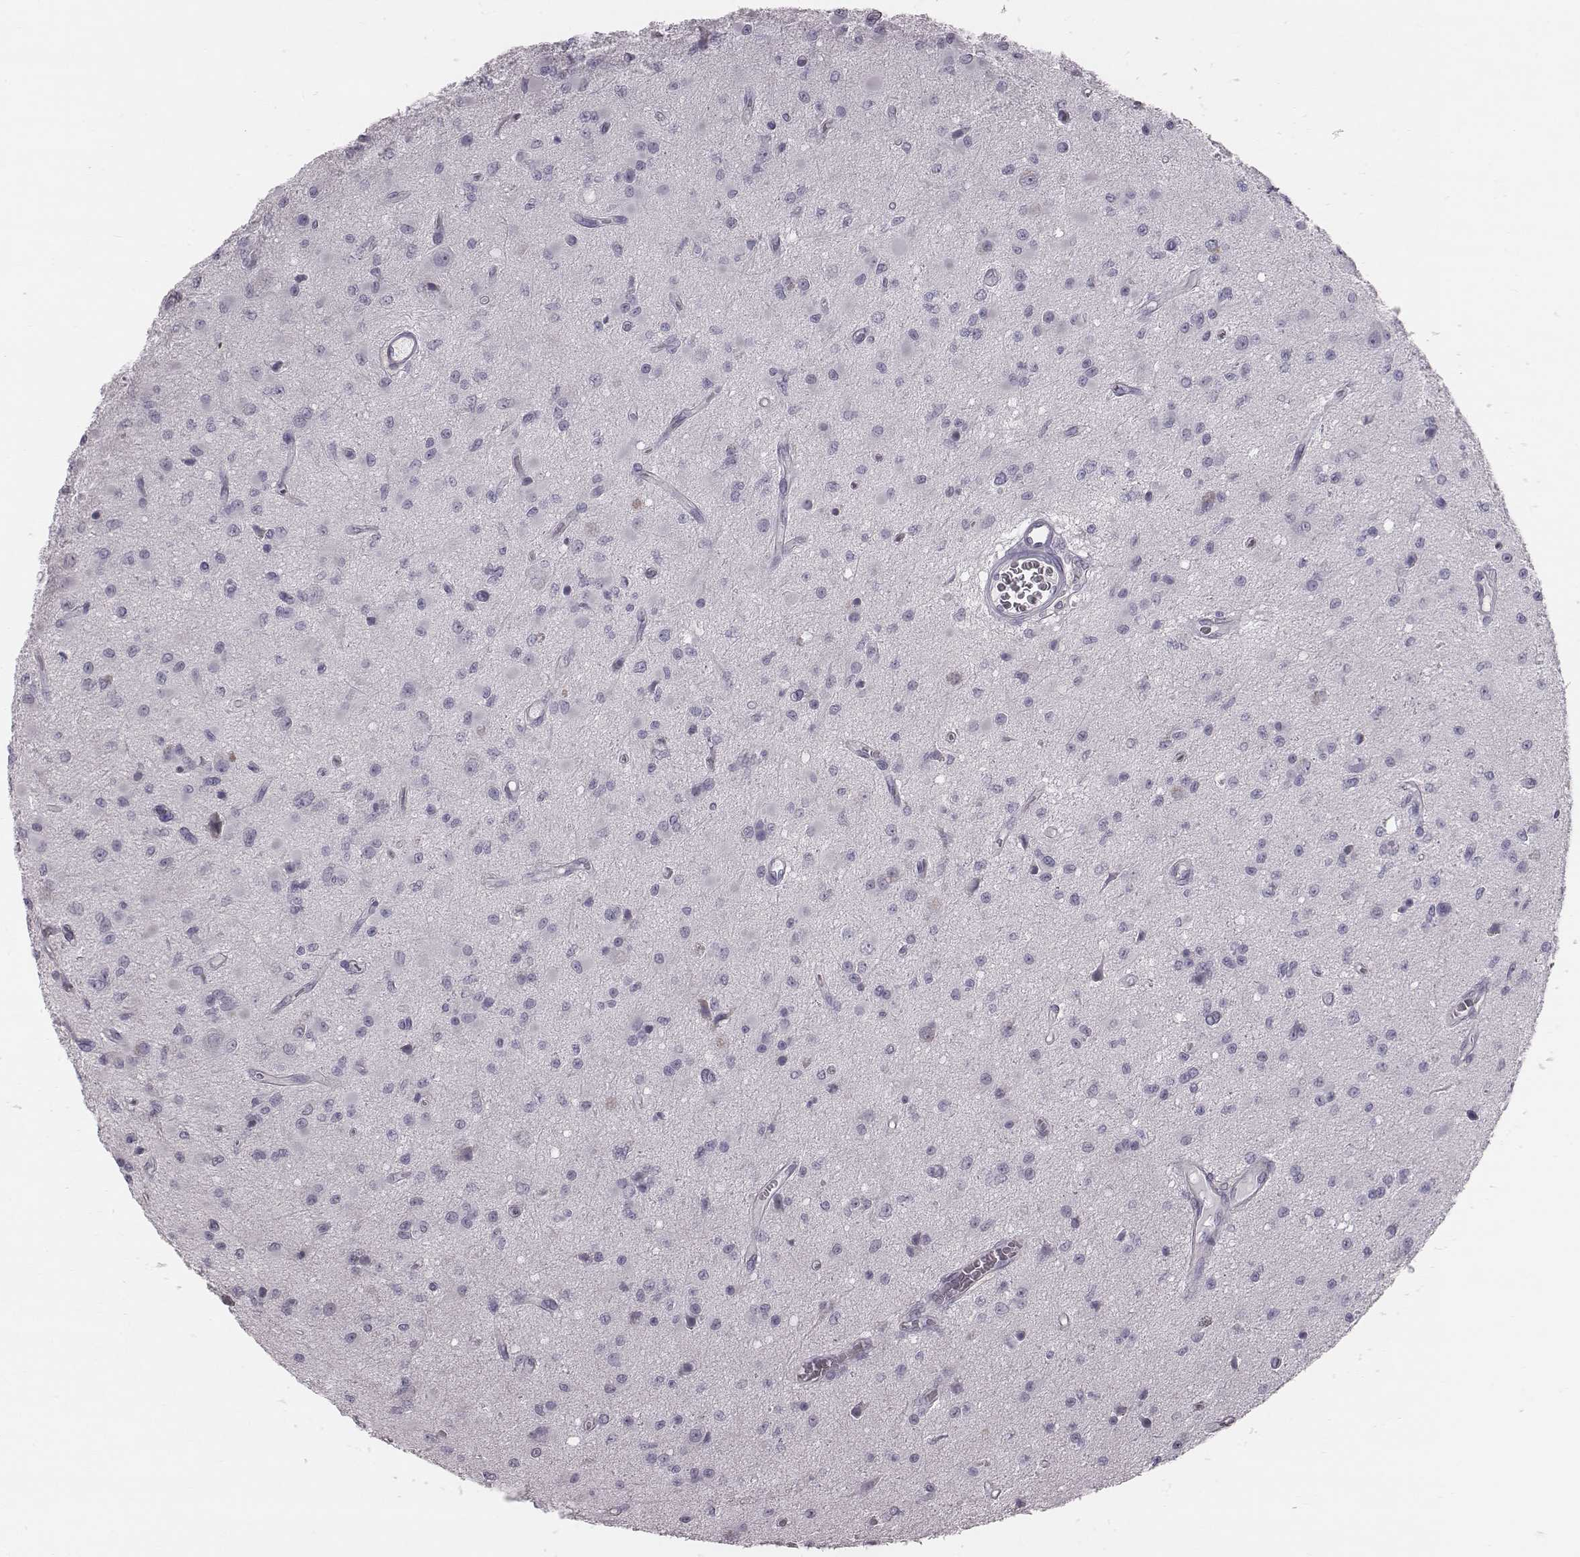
{"staining": {"intensity": "negative", "quantity": "none", "location": "none"}, "tissue": "glioma", "cell_type": "Tumor cells", "image_type": "cancer", "snomed": [{"axis": "morphology", "description": "Glioma, malignant, Low grade"}, {"axis": "topography", "description": "Brain"}], "caption": "Tumor cells are negative for brown protein staining in malignant glioma (low-grade). Brightfield microscopy of IHC stained with DAB (3,3'-diaminobenzidine) (brown) and hematoxylin (blue), captured at high magnification.", "gene": "C6orf58", "patient": {"sex": "female", "age": 45}}